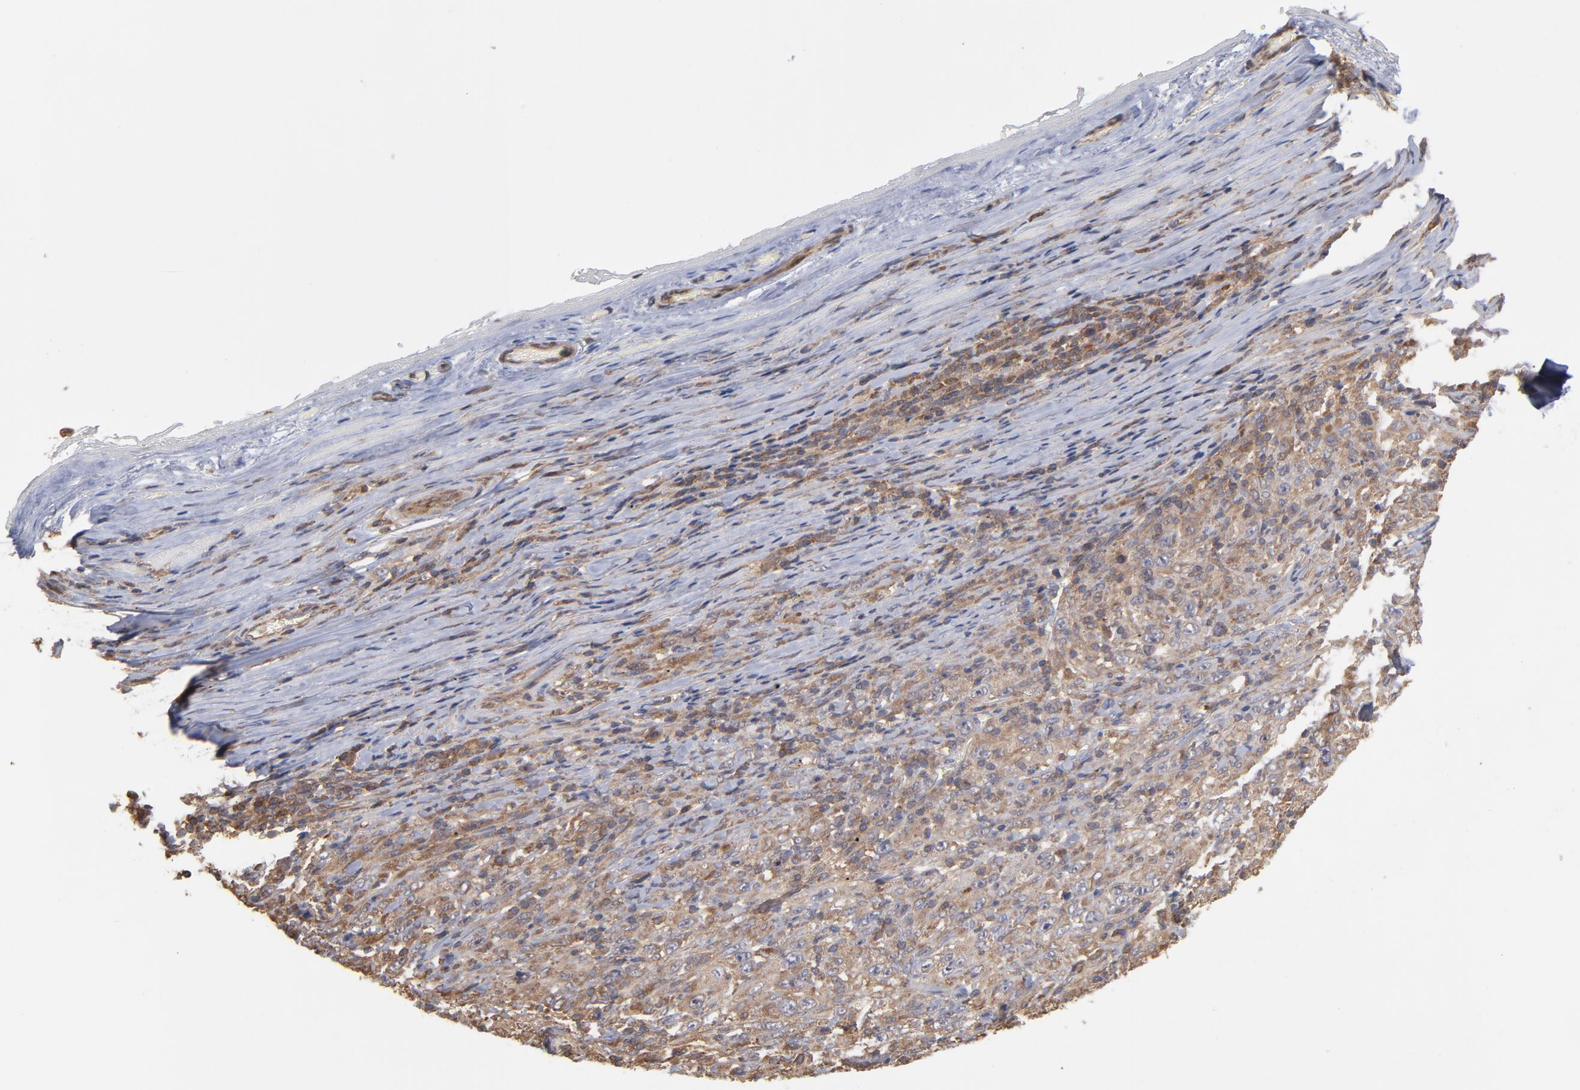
{"staining": {"intensity": "weak", "quantity": ">75%", "location": "cytoplasmic/membranous"}, "tissue": "melanoma", "cell_type": "Tumor cells", "image_type": "cancer", "snomed": [{"axis": "morphology", "description": "Malignant melanoma, Metastatic site"}, {"axis": "topography", "description": "Skin"}], "caption": "Immunohistochemistry (IHC) of human melanoma shows low levels of weak cytoplasmic/membranous positivity in about >75% of tumor cells.", "gene": "MAPRE1", "patient": {"sex": "female", "age": 56}}